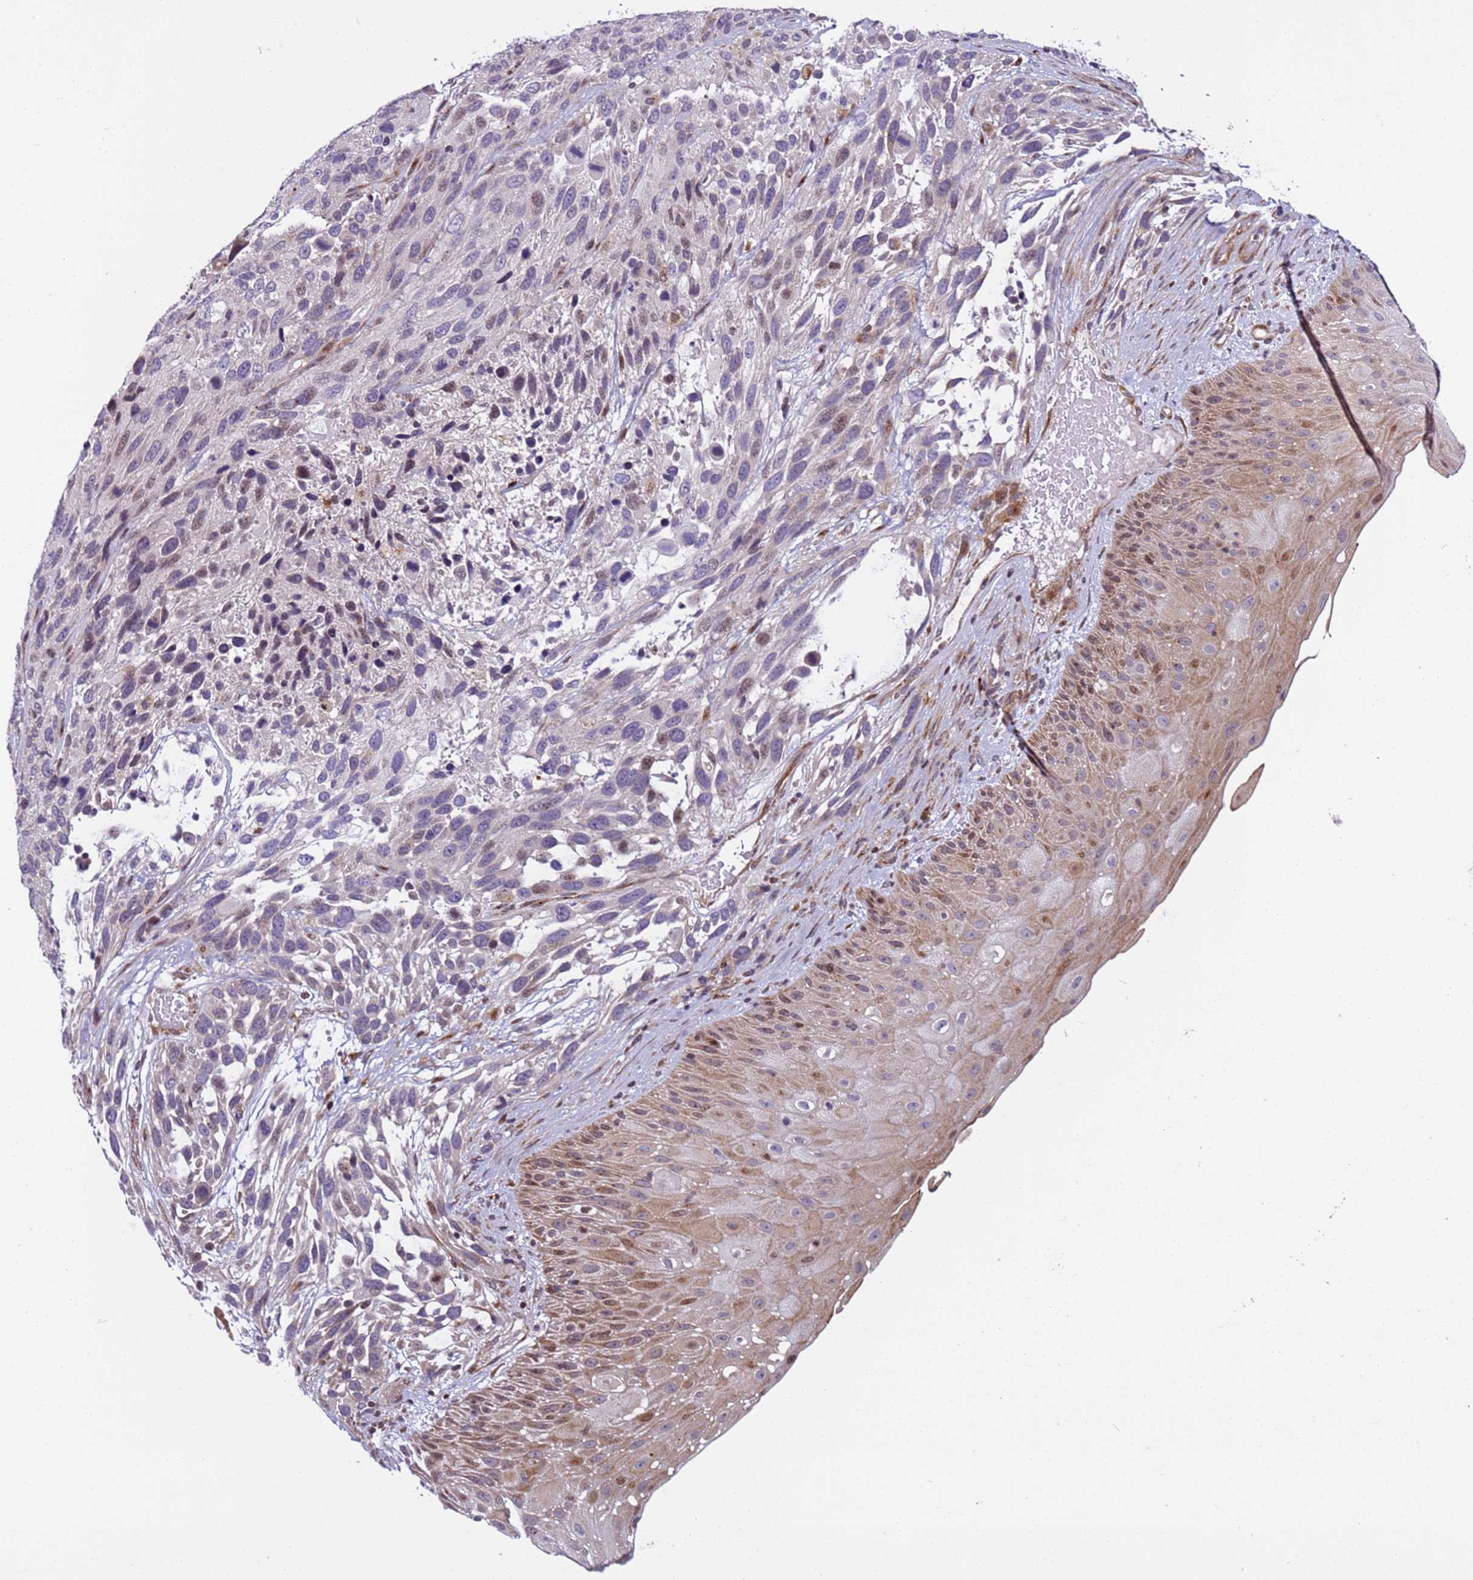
{"staining": {"intensity": "weak", "quantity": "25%-75%", "location": "cytoplasmic/membranous,nuclear"}, "tissue": "urothelial cancer", "cell_type": "Tumor cells", "image_type": "cancer", "snomed": [{"axis": "morphology", "description": "Urothelial carcinoma, High grade"}, {"axis": "topography", "description": "Urinary bladder"}], "caption": "Protein staining by IHC displays weak cytoplasmic/membranous and nuclear staining in approximately 25%-75% of tumor cells in urothelial cancer.", "gene": "WBP11", "patient": {"sex": "female", "age": 70}}